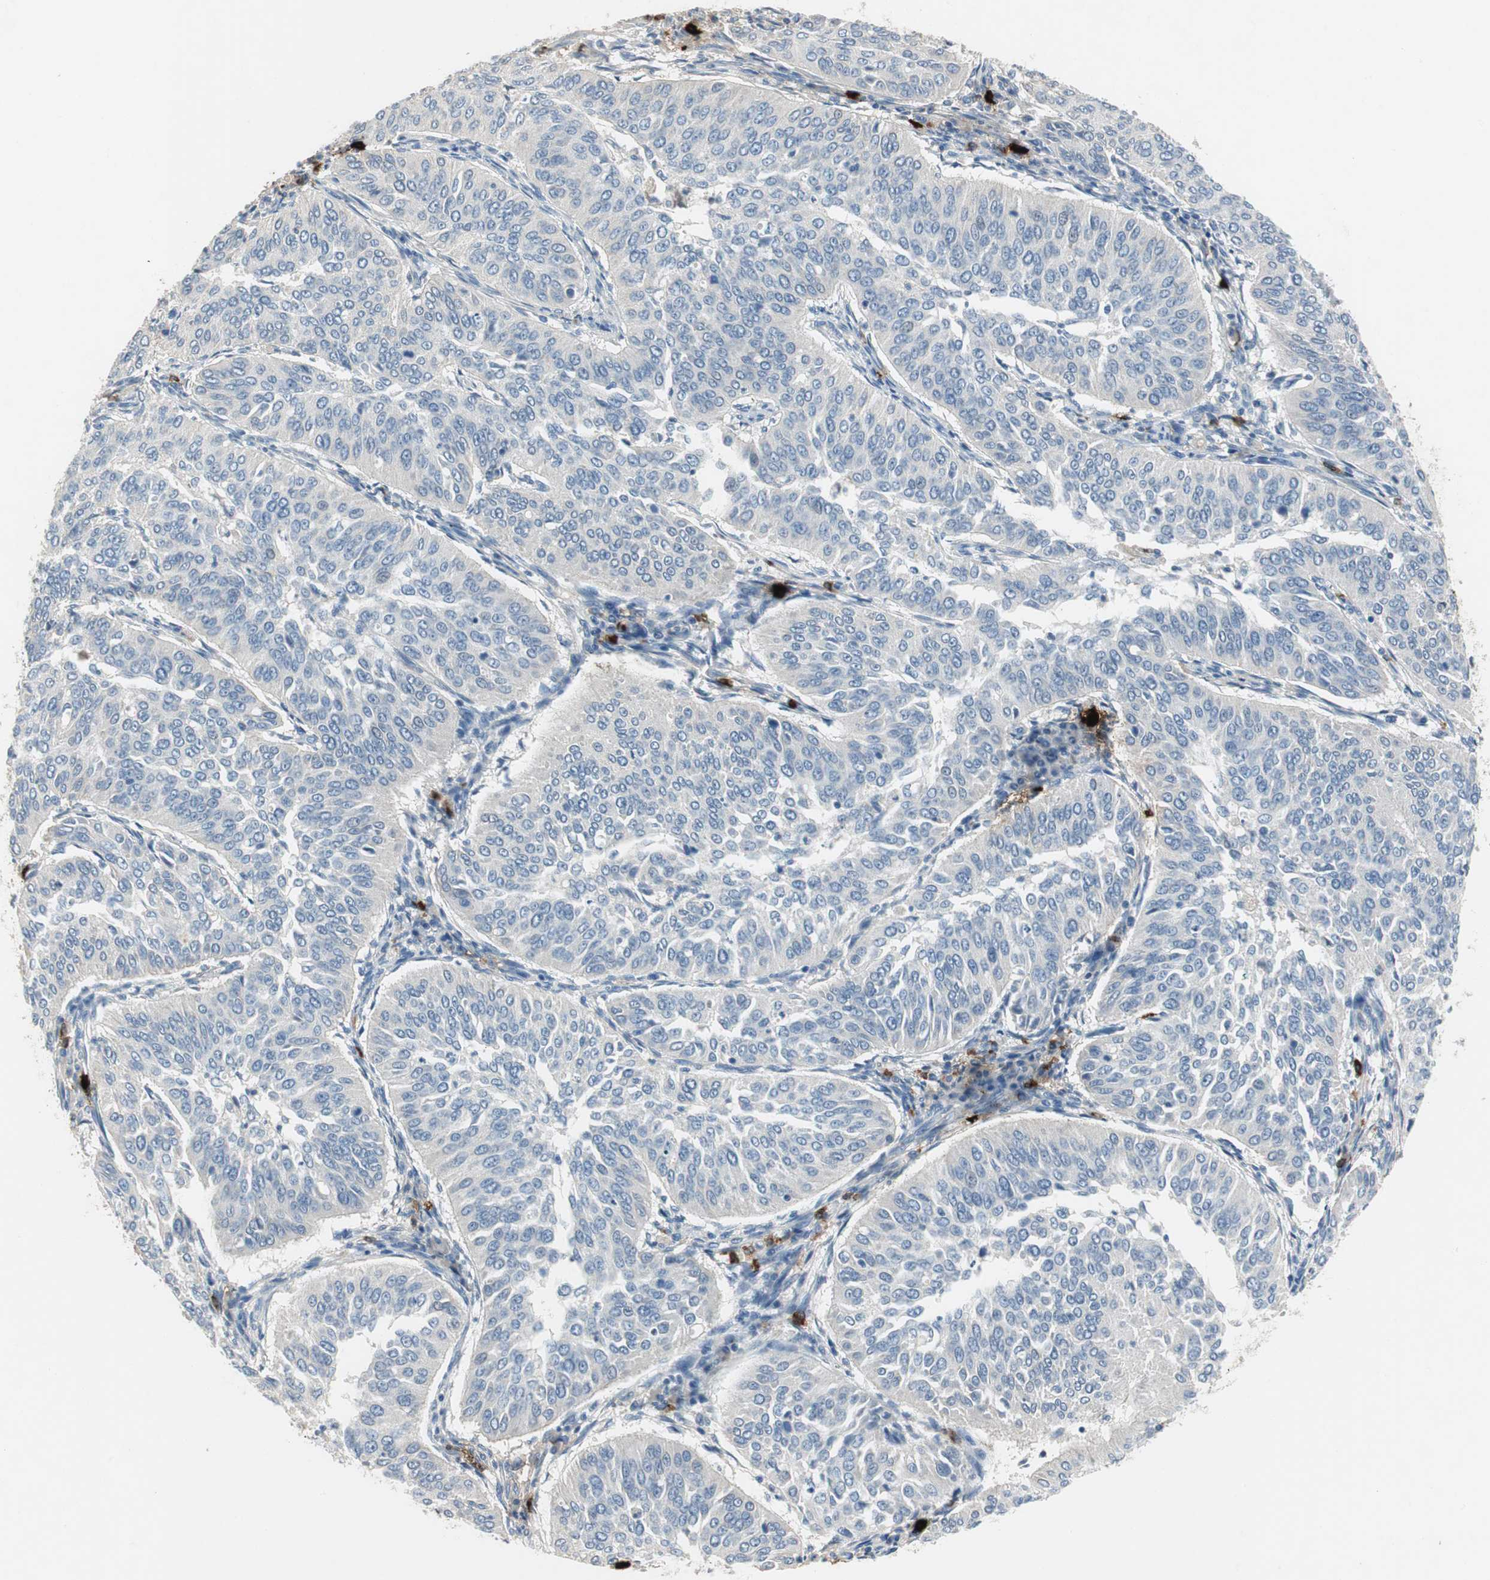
{"staining": {"intensity": "negative", "quantity": "none", "location": "none"}, "tissue": "cervical cancer", "cell_type": "Tumor cells", "image_type": "cancer", "snomed": [{"axis": "morphology", "description": "Normal tissue, NOS"}, {"axis": "morphology", "description": "Squamous cell carcinoma, NOS"}, {"axis": "topography", "description": "Cervix"}], "caption": "Cervical cancer (squamous cell carcinoma) was stained to show a protein in brown. There is no significant staining in tumor cells.", "gene": "CPA3", "patient": {"sex": "female", "age": 39}}